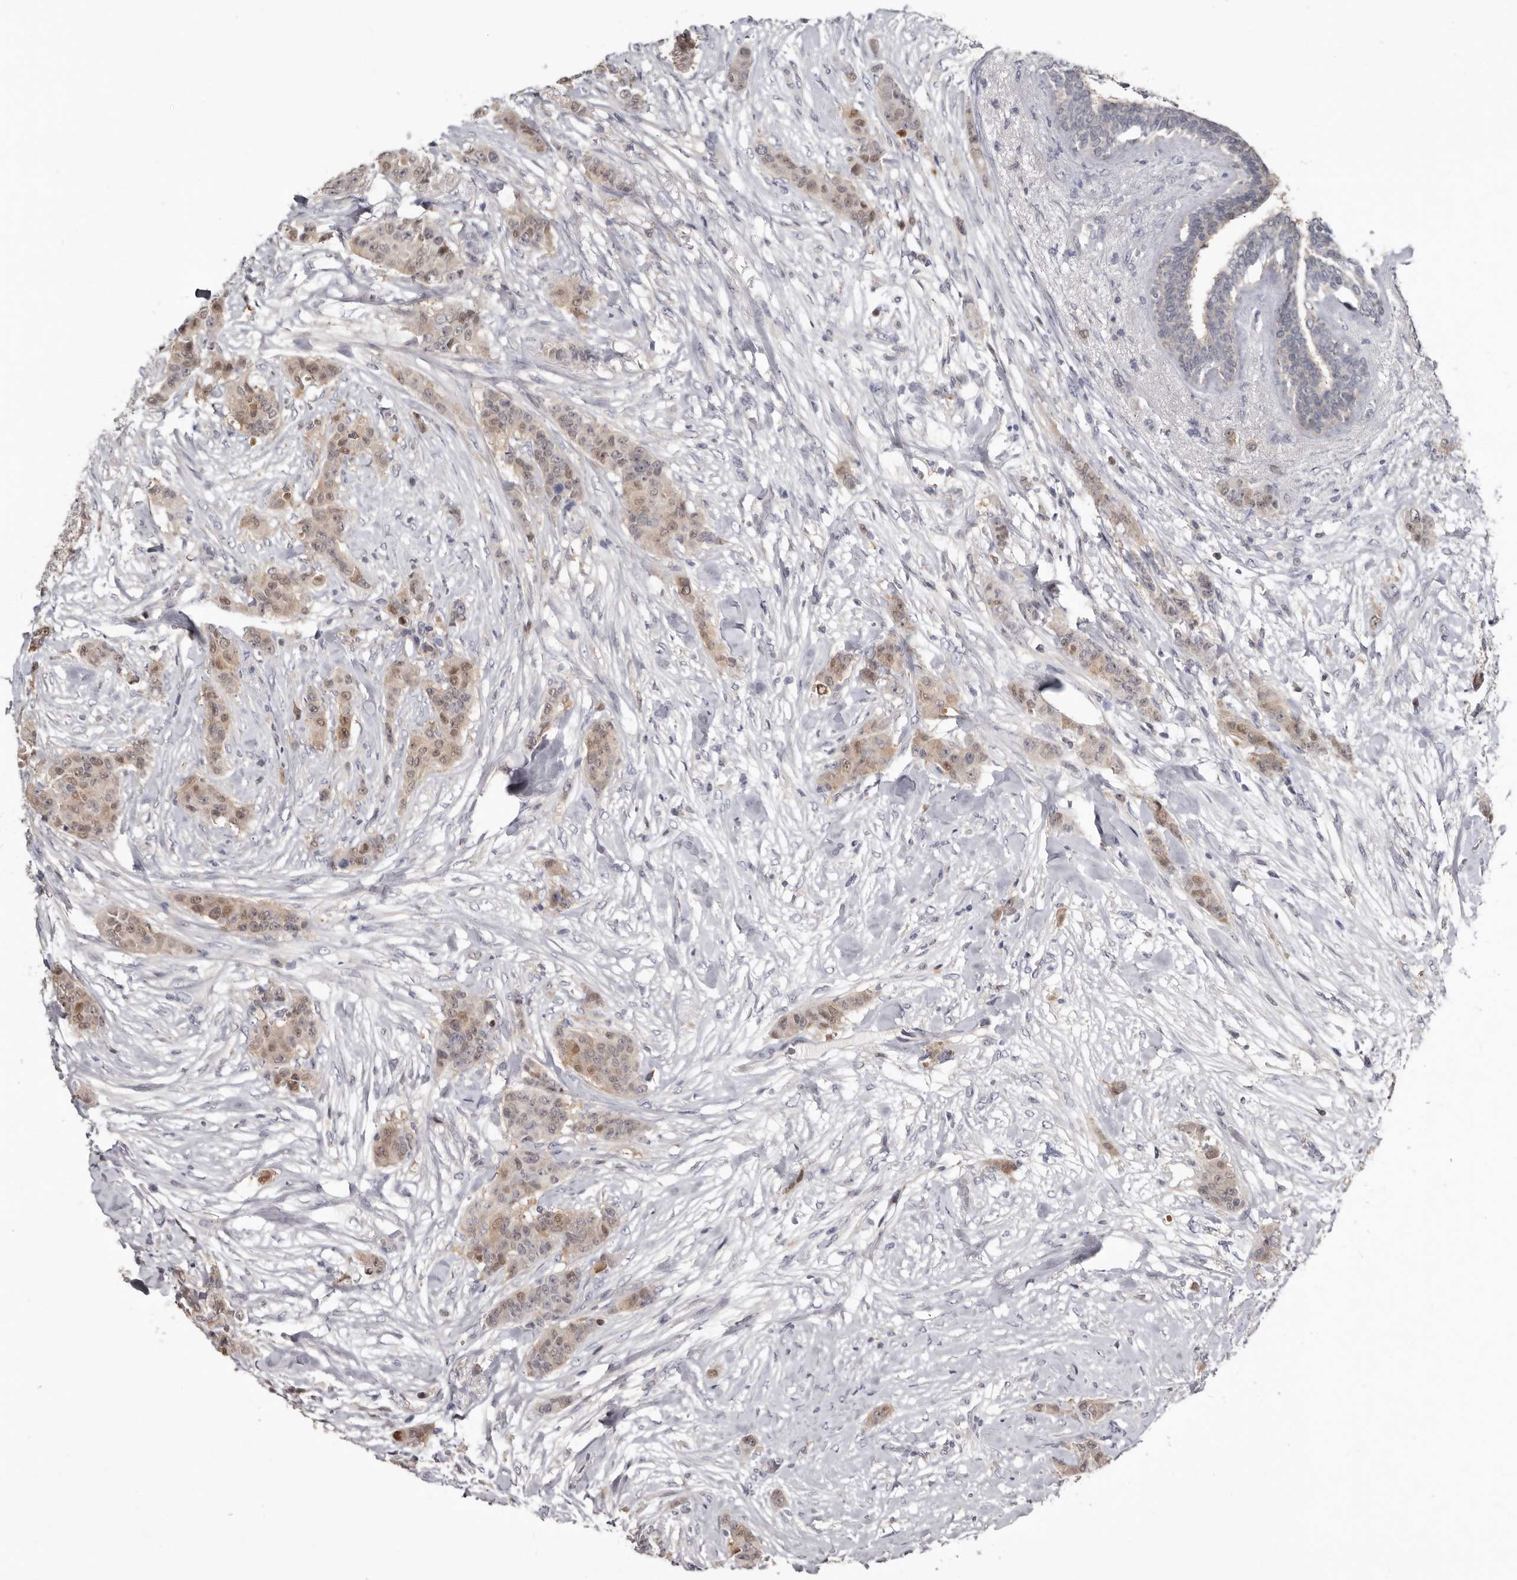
{"staining": {"intensity": "moderate", "quantity": ">75%", "location": "nuclear"}, "tissue": "breast cancer", "cell_type": "Tumor cells", "image_type": "cancer", "snomed": [{"axis": "morphology", "description": "Duct carcinoma"}, {"axis": "topography", "description": "Breast"}], "caption": "The photomicrograph exhibits a brown stain indicating the presence of a protein in the nuclear of tumor cells in breast invasive ductal carcinoma.", "gene": "RBKS", "patient": {"sex": "female", "age": 40}}